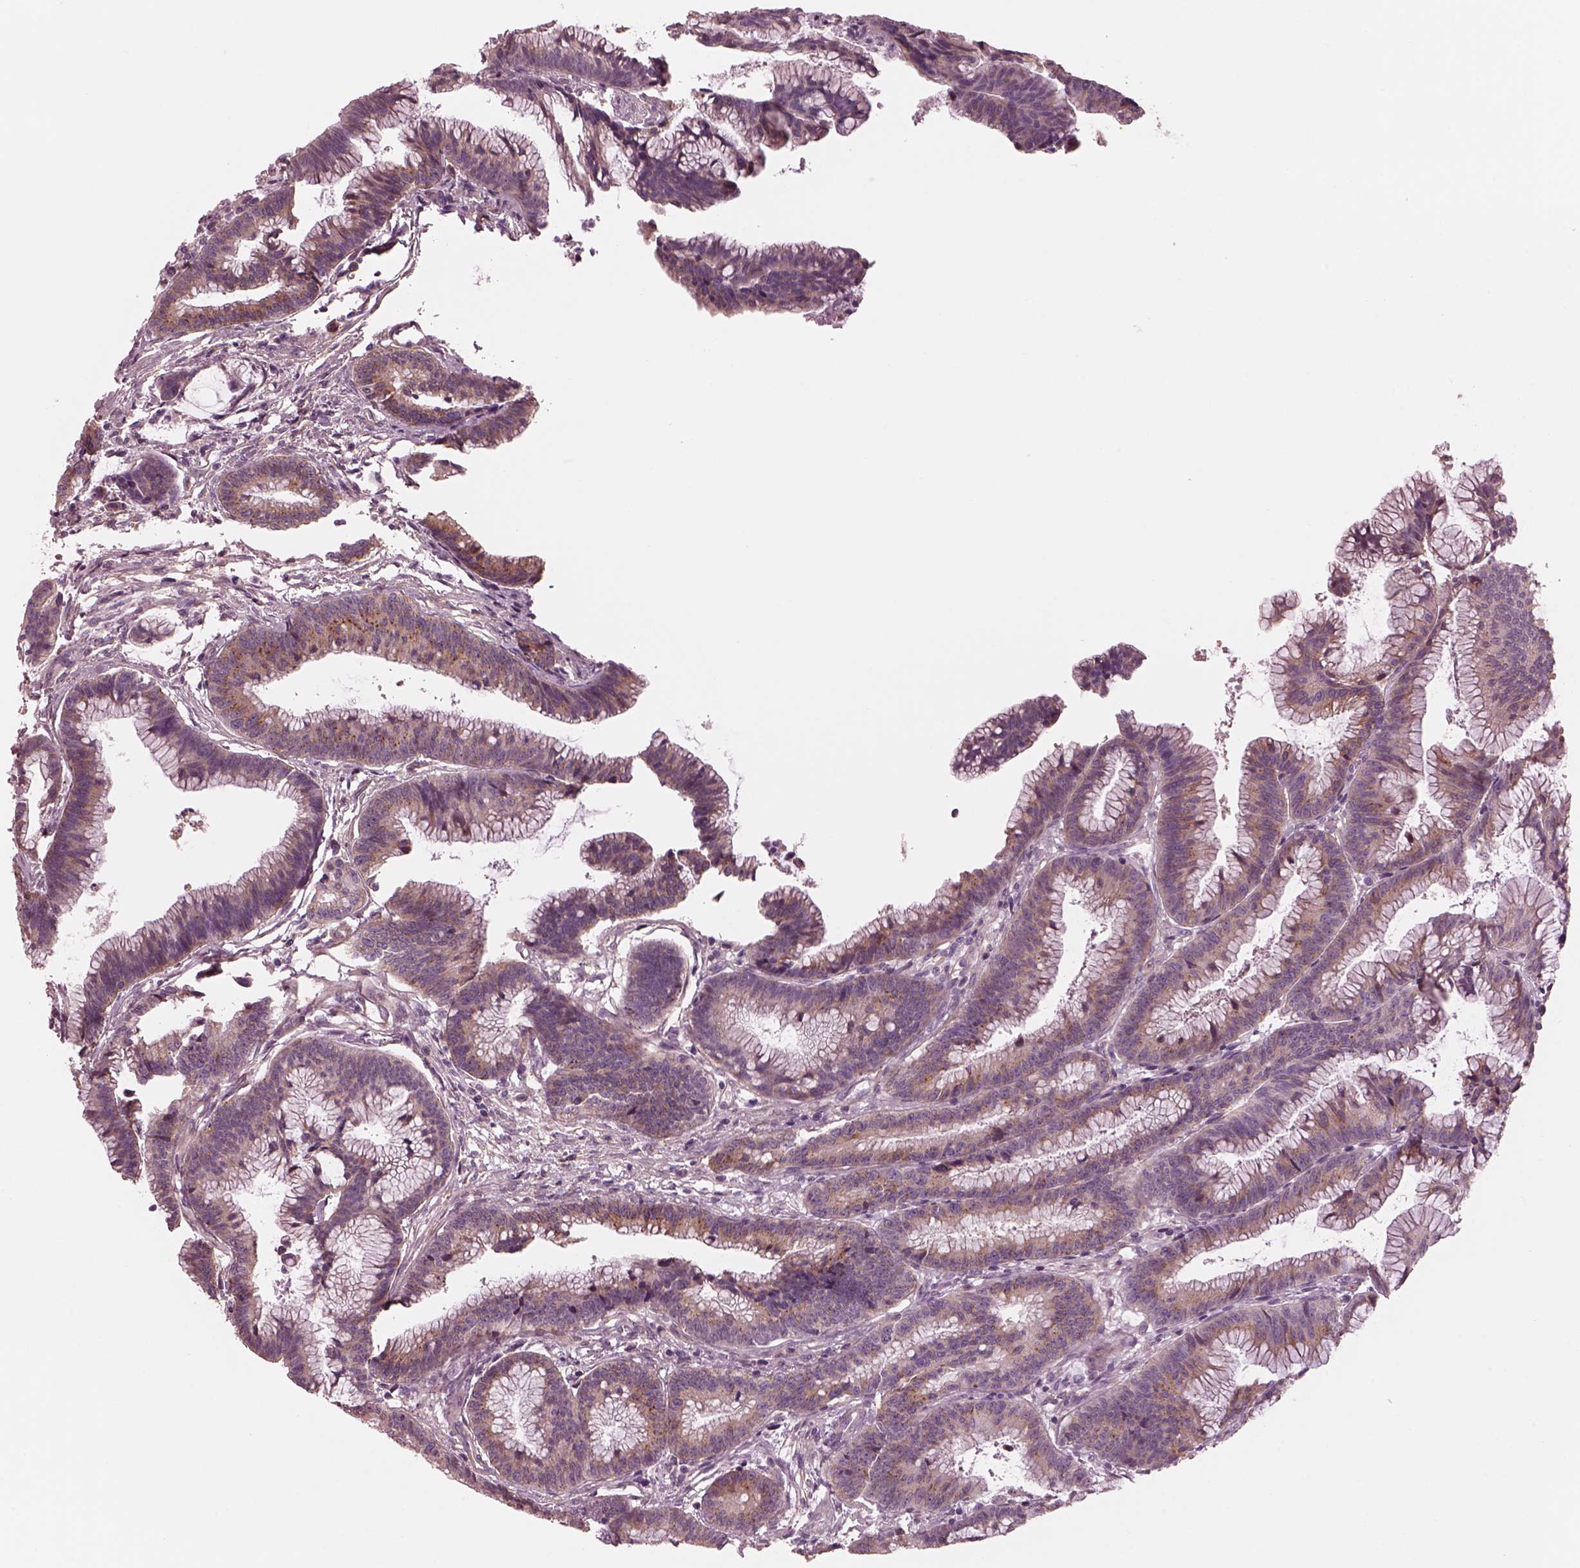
{"staining": {"intensity": "strong", "quantity": "25%-75%", "location": "cytoplasmic/membranous"}, "tissue": "colorectal cancer", "cell_type": "Tumor cells", "image_type": "cancer", "snomed": [{"axis": "morphology", "description": "Adenocarcinoma, NOS"}, {"axis": "topography", "description": "Colon"}], "caption": "Human colorectal cancer (adenocarcinoma) stained with a protein marker shows strong staining in tumor cells.", "gene": "ELAPOR1", "patient": {"sex": "female", "age": 78}}